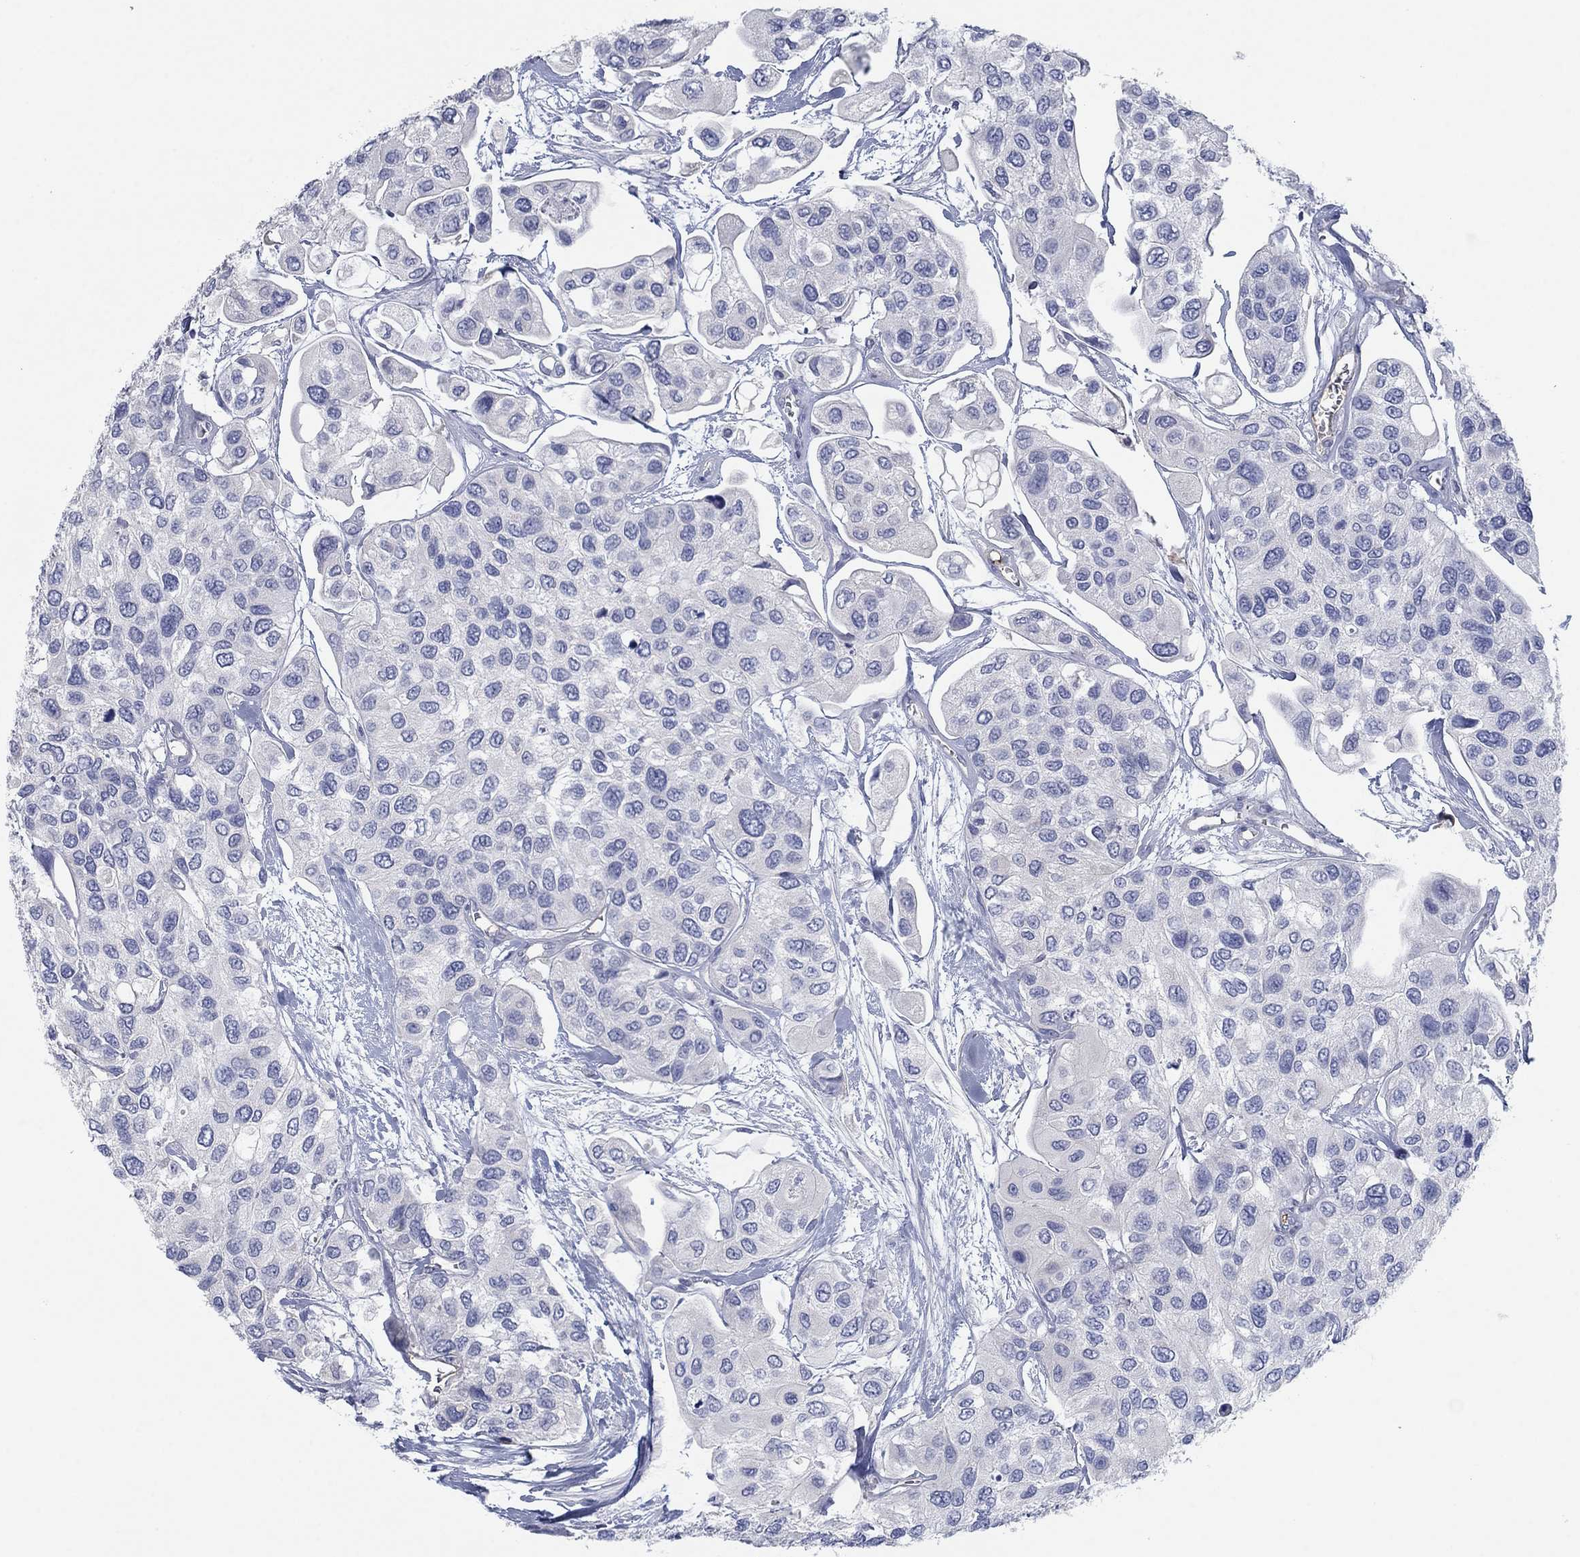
{"staining": {"intensity": "negative", "quantity": "none", "location": "none"}, "tissue": "urothelial cancer", "cell_type": "Tumor cells", "image_type": "cancer", "snomed": [{"axis": "morphology", "description": "Urothelial carcinoma, High grade"}, {"axis": "topography", "description": "Urinary bladder"}], "caption": "This is a histopathology image of immunohistochemistry (IHC) staining of urothelial cancer, which shows no positivity in tumor cells.", "gene": "APOC3", "patient": {"sex": "male", "age": 77}}